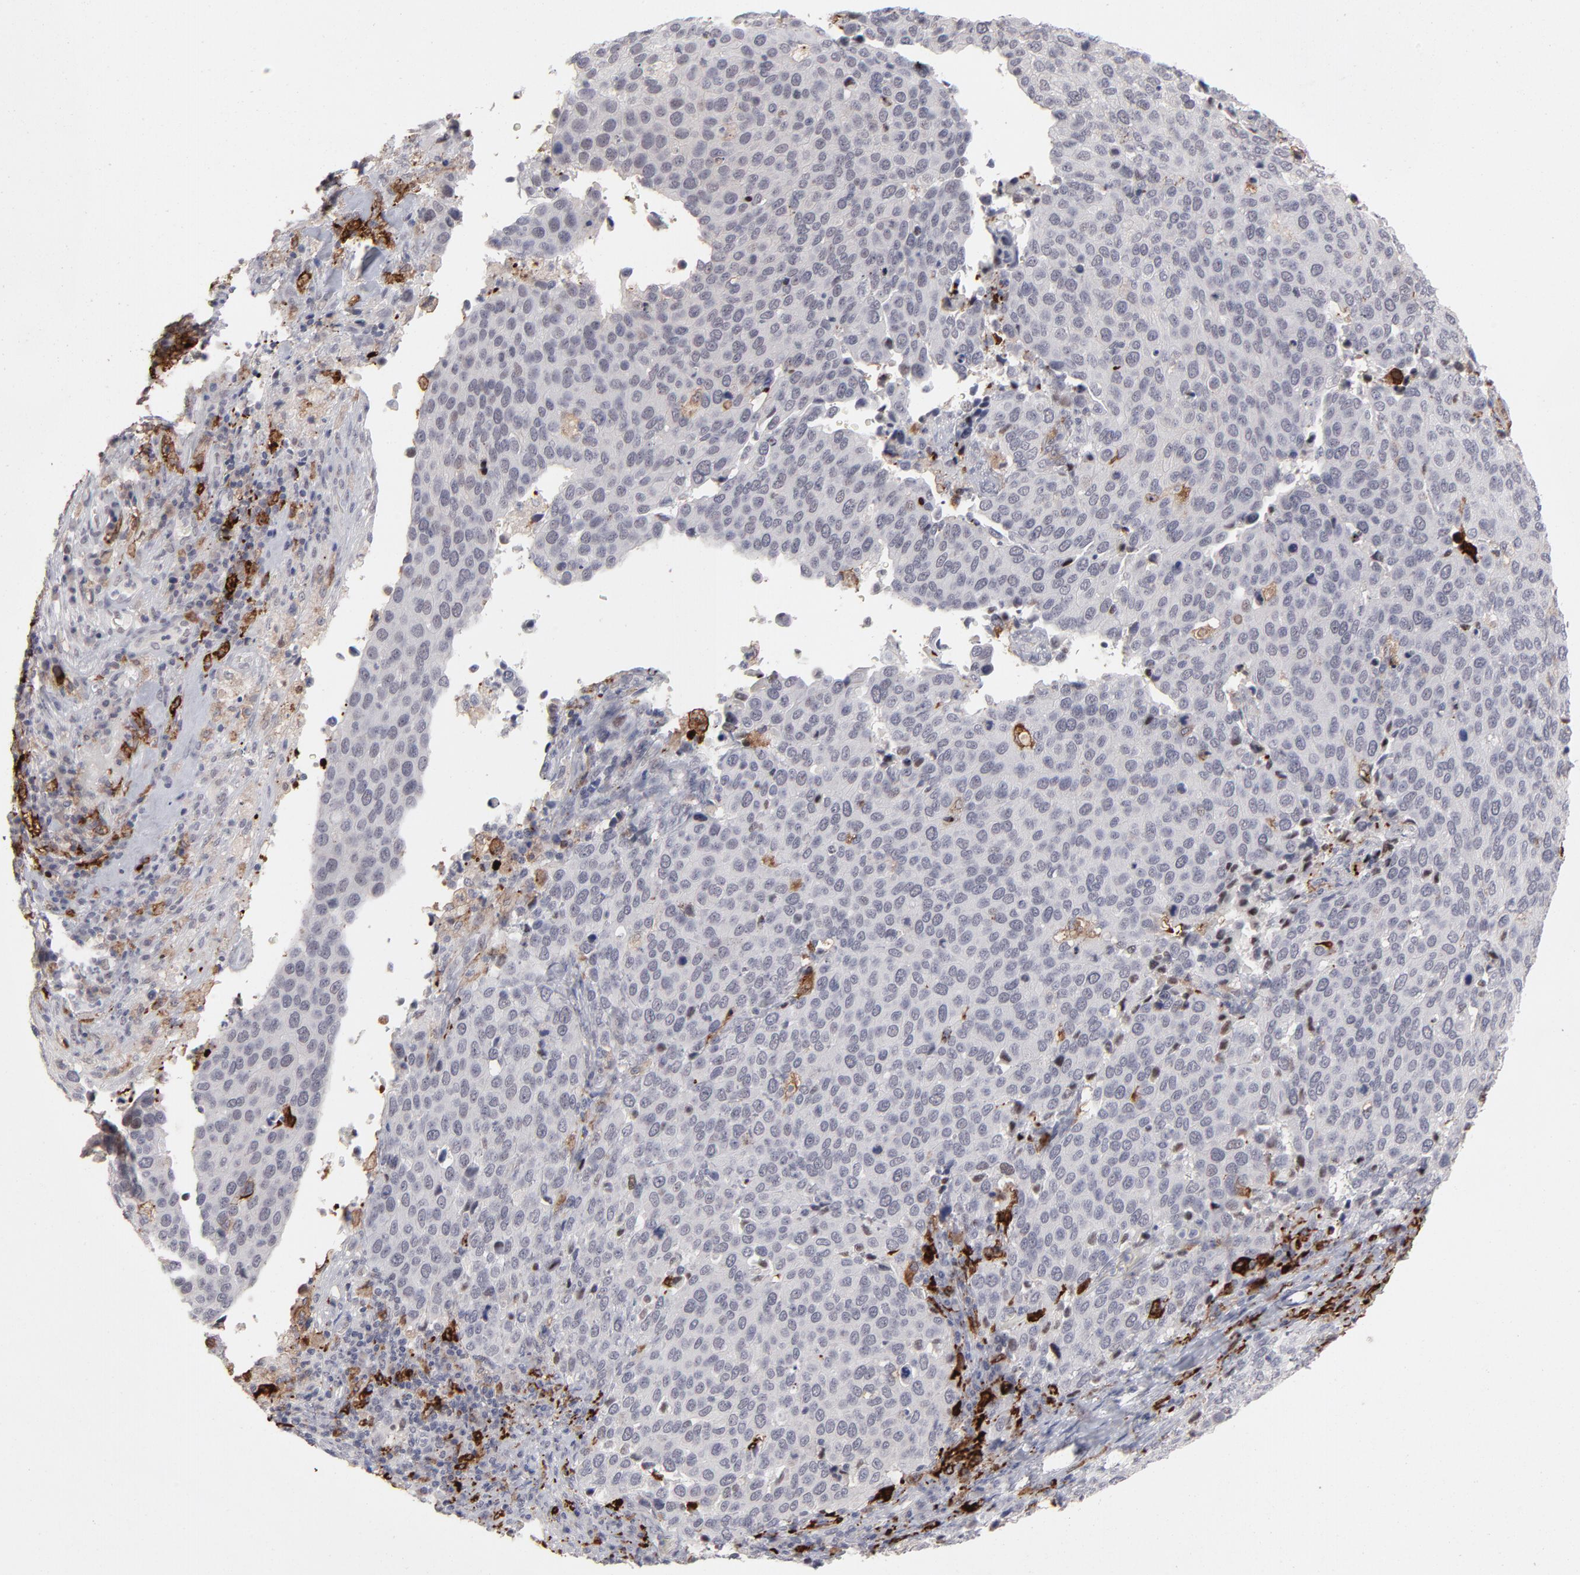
{"staining": {"intensity": "negative", "quantity": "none", "location": "none"}, "tissue": "cervical cancer", "cell_type": "Tumor cells", "image_type": "cancer", "snomed": [{"axis": "morphology", "description": "Squamous cell carcinoma, NOS"}, {"axis": "topography", "description": "Cervix"}], "caption": "Protein analysis of cervical squamous cell carcinoma displays no significant expression in tumor cells.", "gene": "CCR2", "patient": {"sex": "female", "age": 54}}